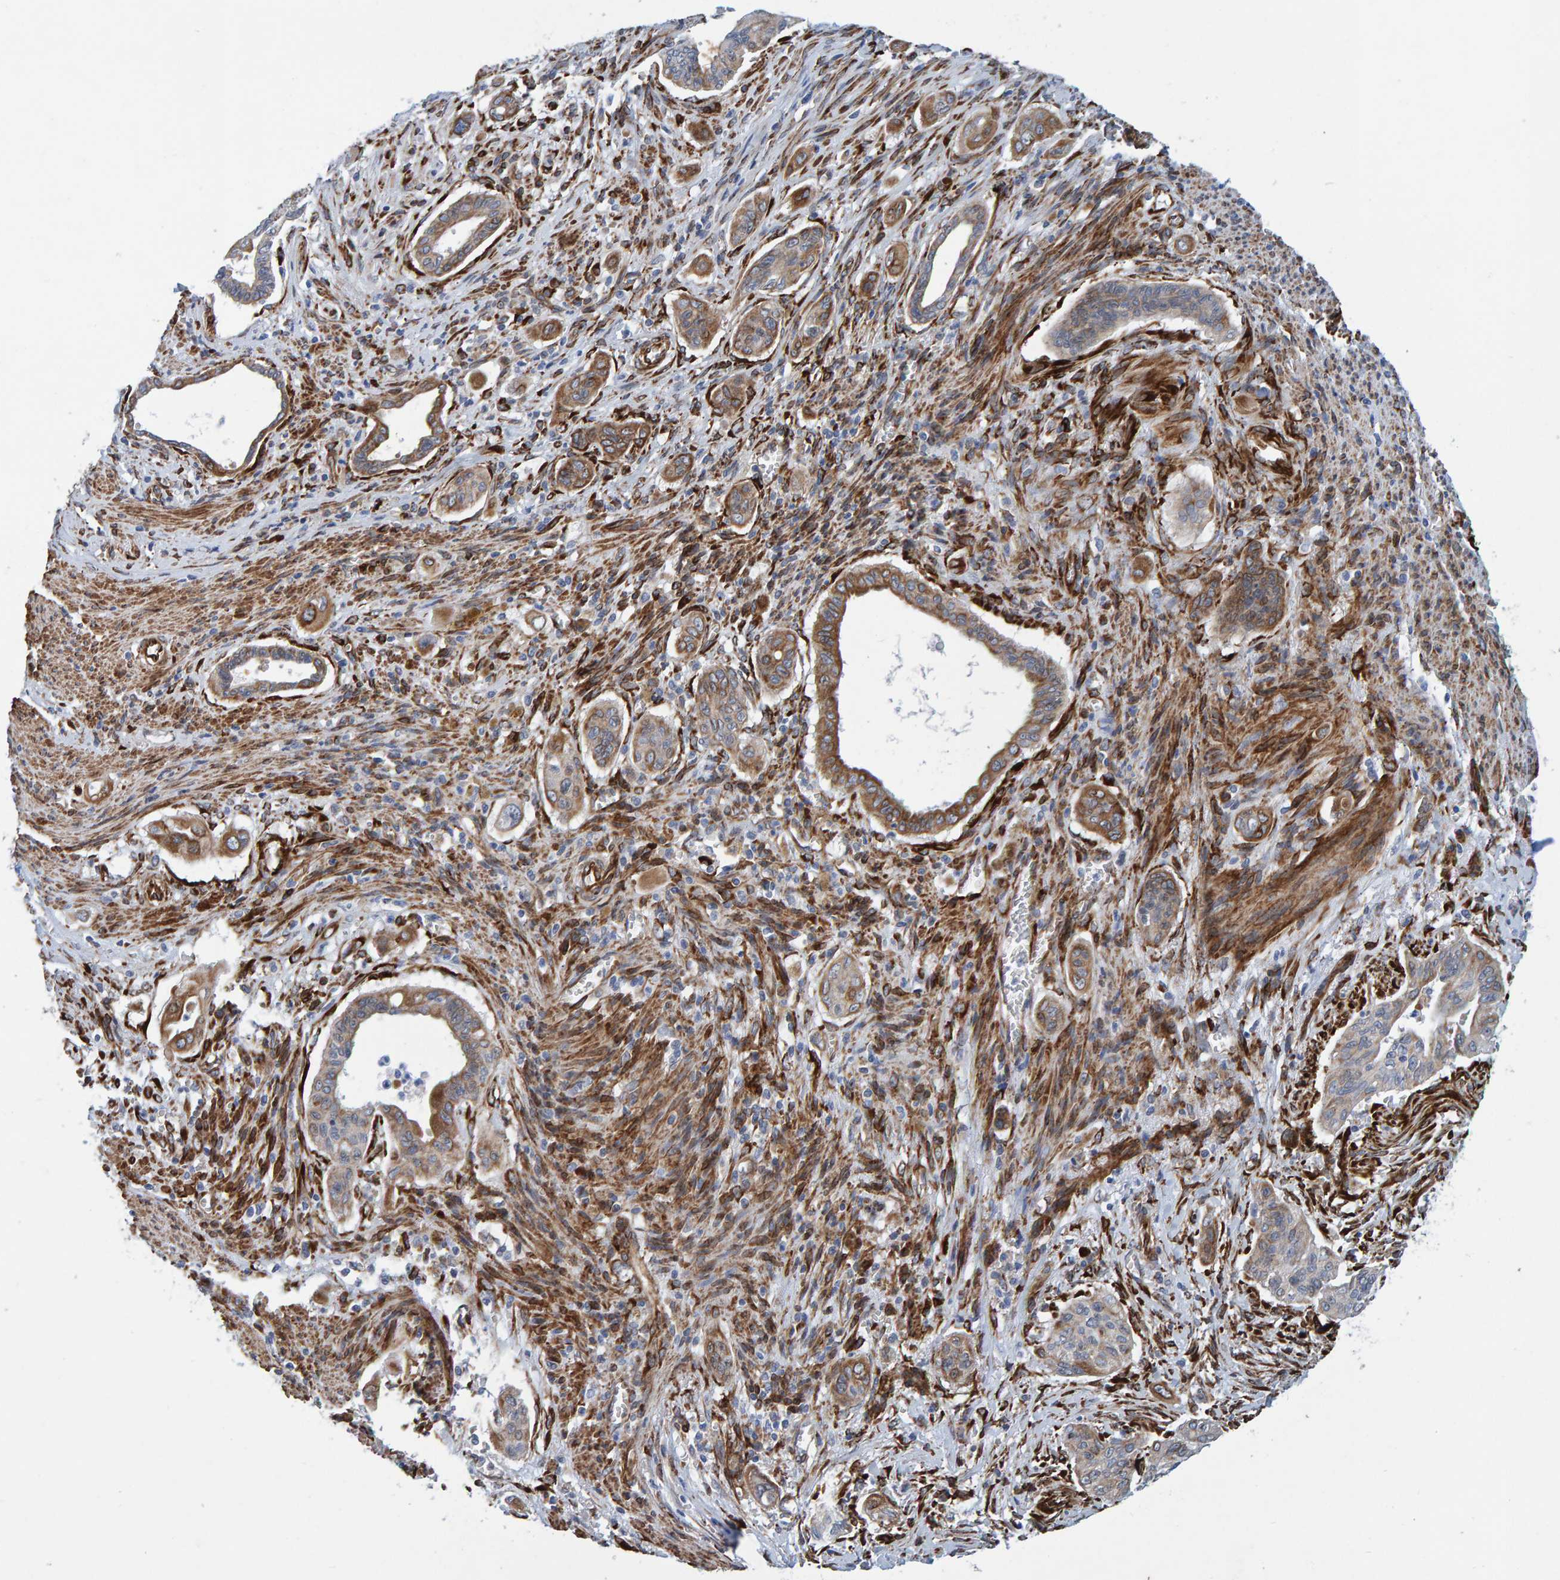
{"staining": {"intensity": "moderate", "quantity": "25%-75%", "location": "cytoplasmic/membranous"}, "tissue": "pancreatic cancer", "cell_type": "Tumor cells", "image_type": "cancer", "snomed": [{"axis": "morphology", "description": "Adenocarcinoma, NOS"}, {"axis": "topography", "description": "Pancreas"}], "caption": "Brown immunohistochemical staining in pancreatic adenocarcinoma demonstrates moderate cytoplasmic/membranous positivity in approximately 25%-75% of tumor cells.", "gene": "MMP16", "patient": {"sex": "male", "age": 77}}